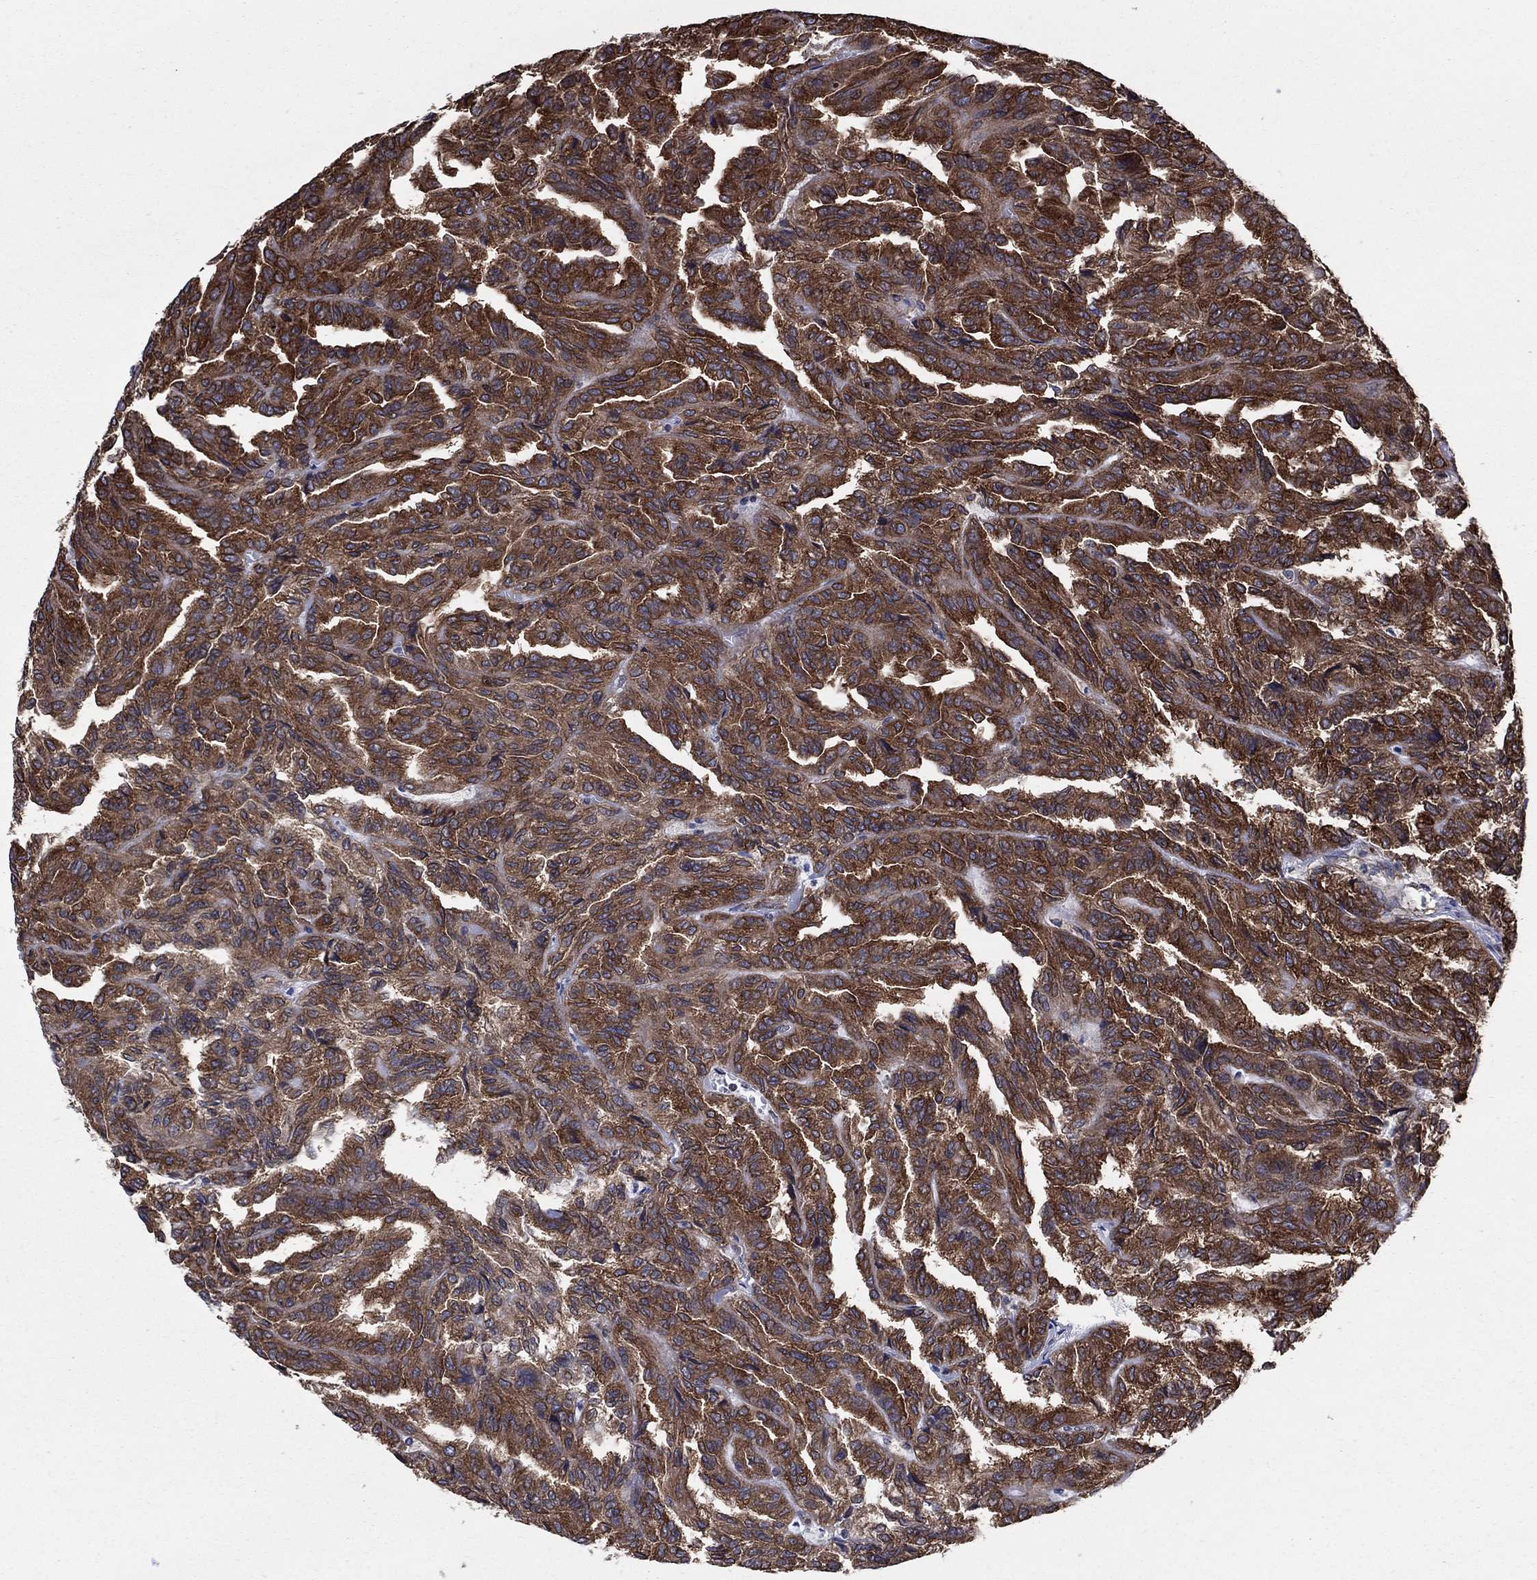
{"staining": {"intensity": "strong", "quantity": ">75%", "location": "cytoplasmic/membranous"}, "tissue": "renal cancer", "cell_type": "Tumor cells", "image_type": "cancer", "snomed": [{"axis": "morphology", "description": "Adenocarcinoma, NOS"}, {"axis": "topography", "description": "Kidney"}], "caption": "Renal cancer (adenocarcinoma) stained with immunohistochemistry shows strong cytoplasmic/membranous staining in approximately >75% of tumor cells.", "gene": "YBX1", "patient": {"sex": "male", "age": 79}}